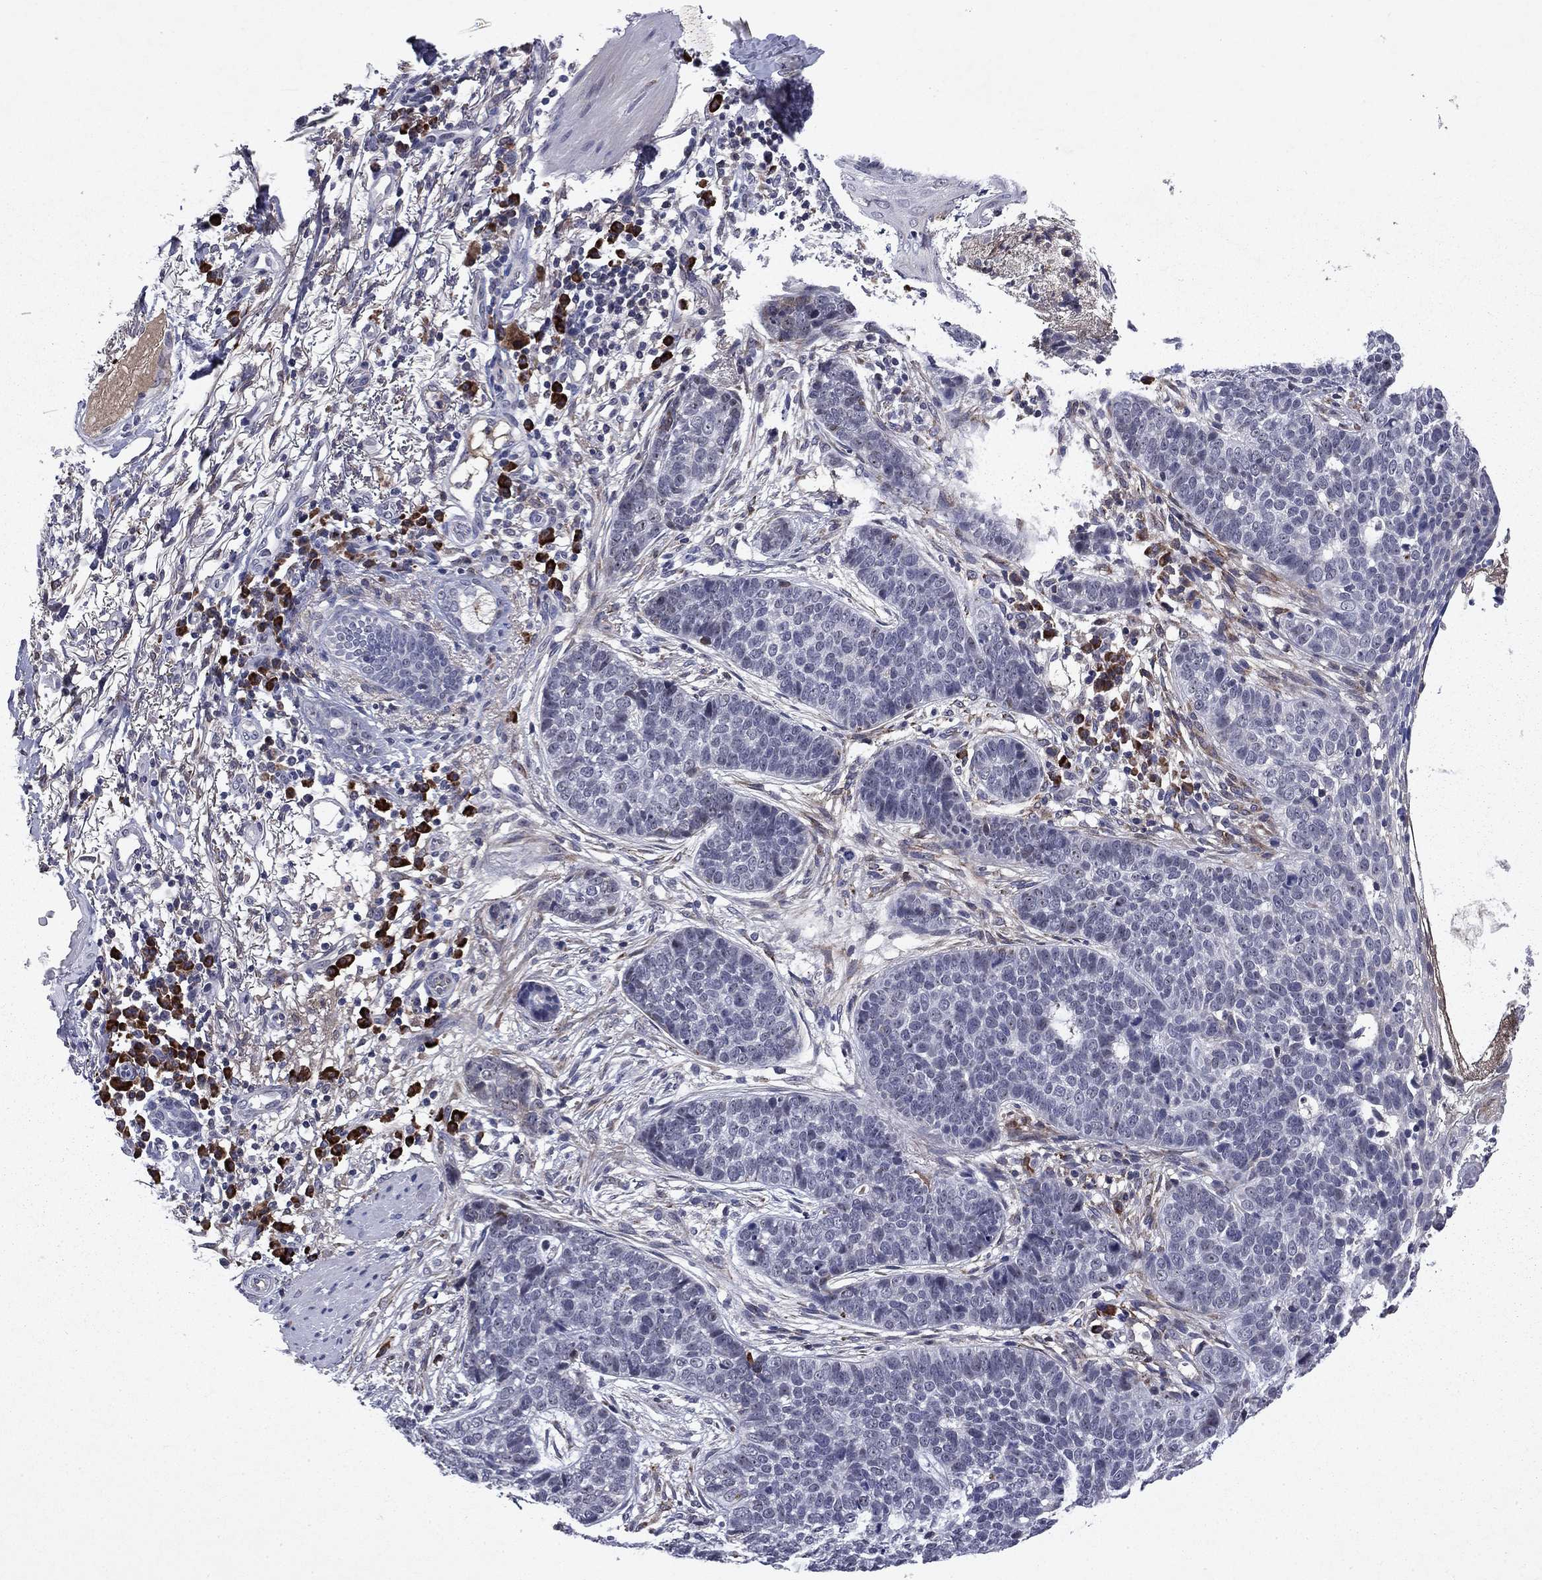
{"staining": {"intensity": "negative", "quantity": "none", "location": "none"}, "tissue": "skin cancer", "cell_type": "Tumor cells", "image_type": "cancer", "snomed": [{"axis": "morphology", "description": "Squamous cell carcinoma, NOS"}, {"axis": "topography", "description": "Skin"}], "caption": "This is an immunohistochemistry image of human skin squamous cell carcinoma. There is no staining in tumor cells.", "gene": "ECM1", "patient": {"sex": "male", "age": 88}}